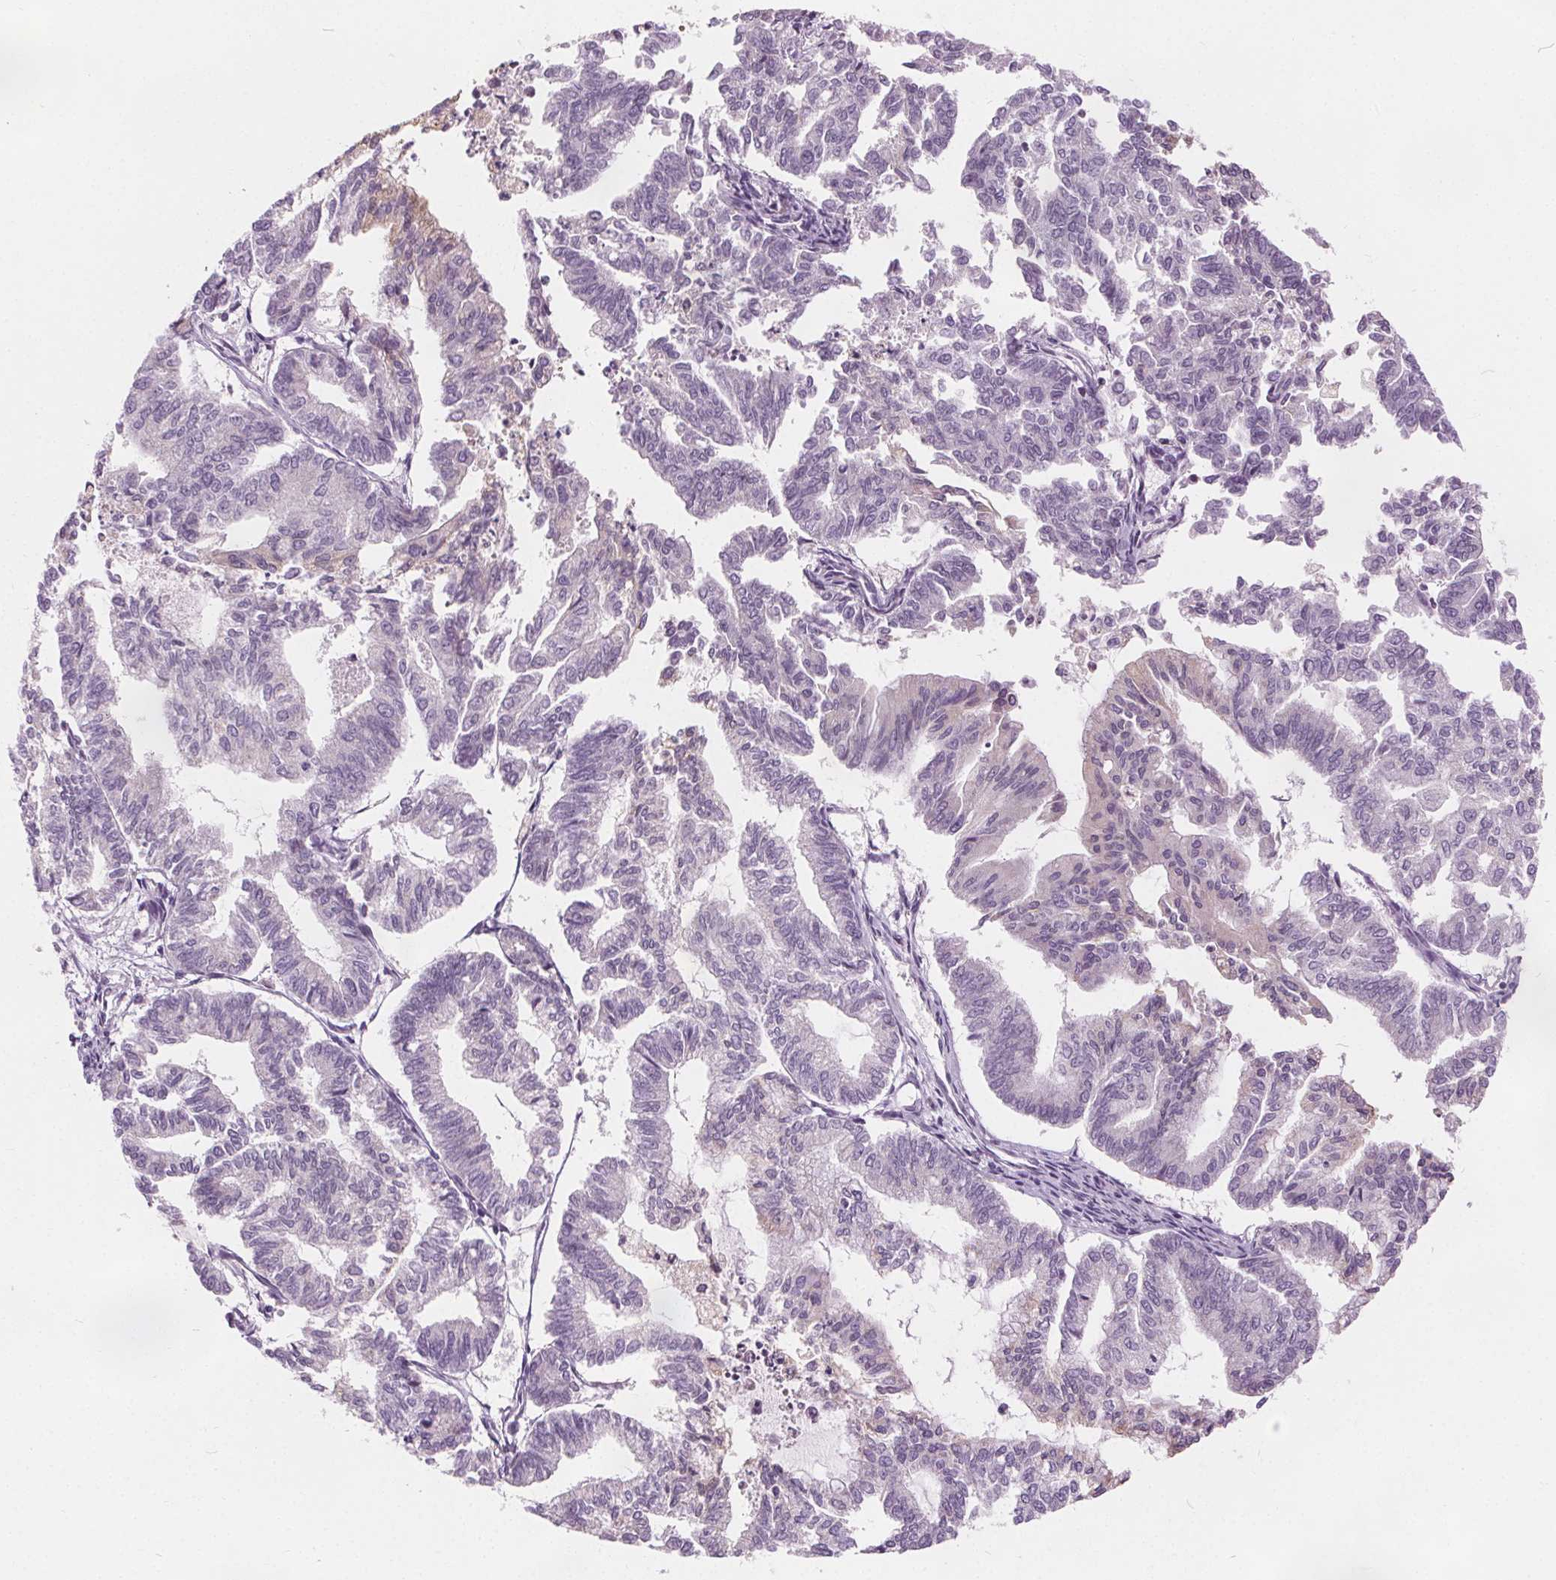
{"staining": {"intensity": "negative", "quantity": "none", "location": "none"}, "tissue": "endometrial cancer", "cell_type": "Tumor cells", "image_type": "cancer", "snomed": [{"axis": "morphology", "description": "Adenocarcinoma, NOS"}, {"axis": "topography", "description": "Endometrium"}], "caption": "IHC photomicrograph of neoplastic tissue: endometrial cancer (adenocarcinoma) stained with DAB exhibits no significant protein expression in tumor cells. (Brightfield microscopy of DAB immunohistochemistry at high magnification).", "gene": "ACOX2", "patient": {"sex": "female", "age": 79}}